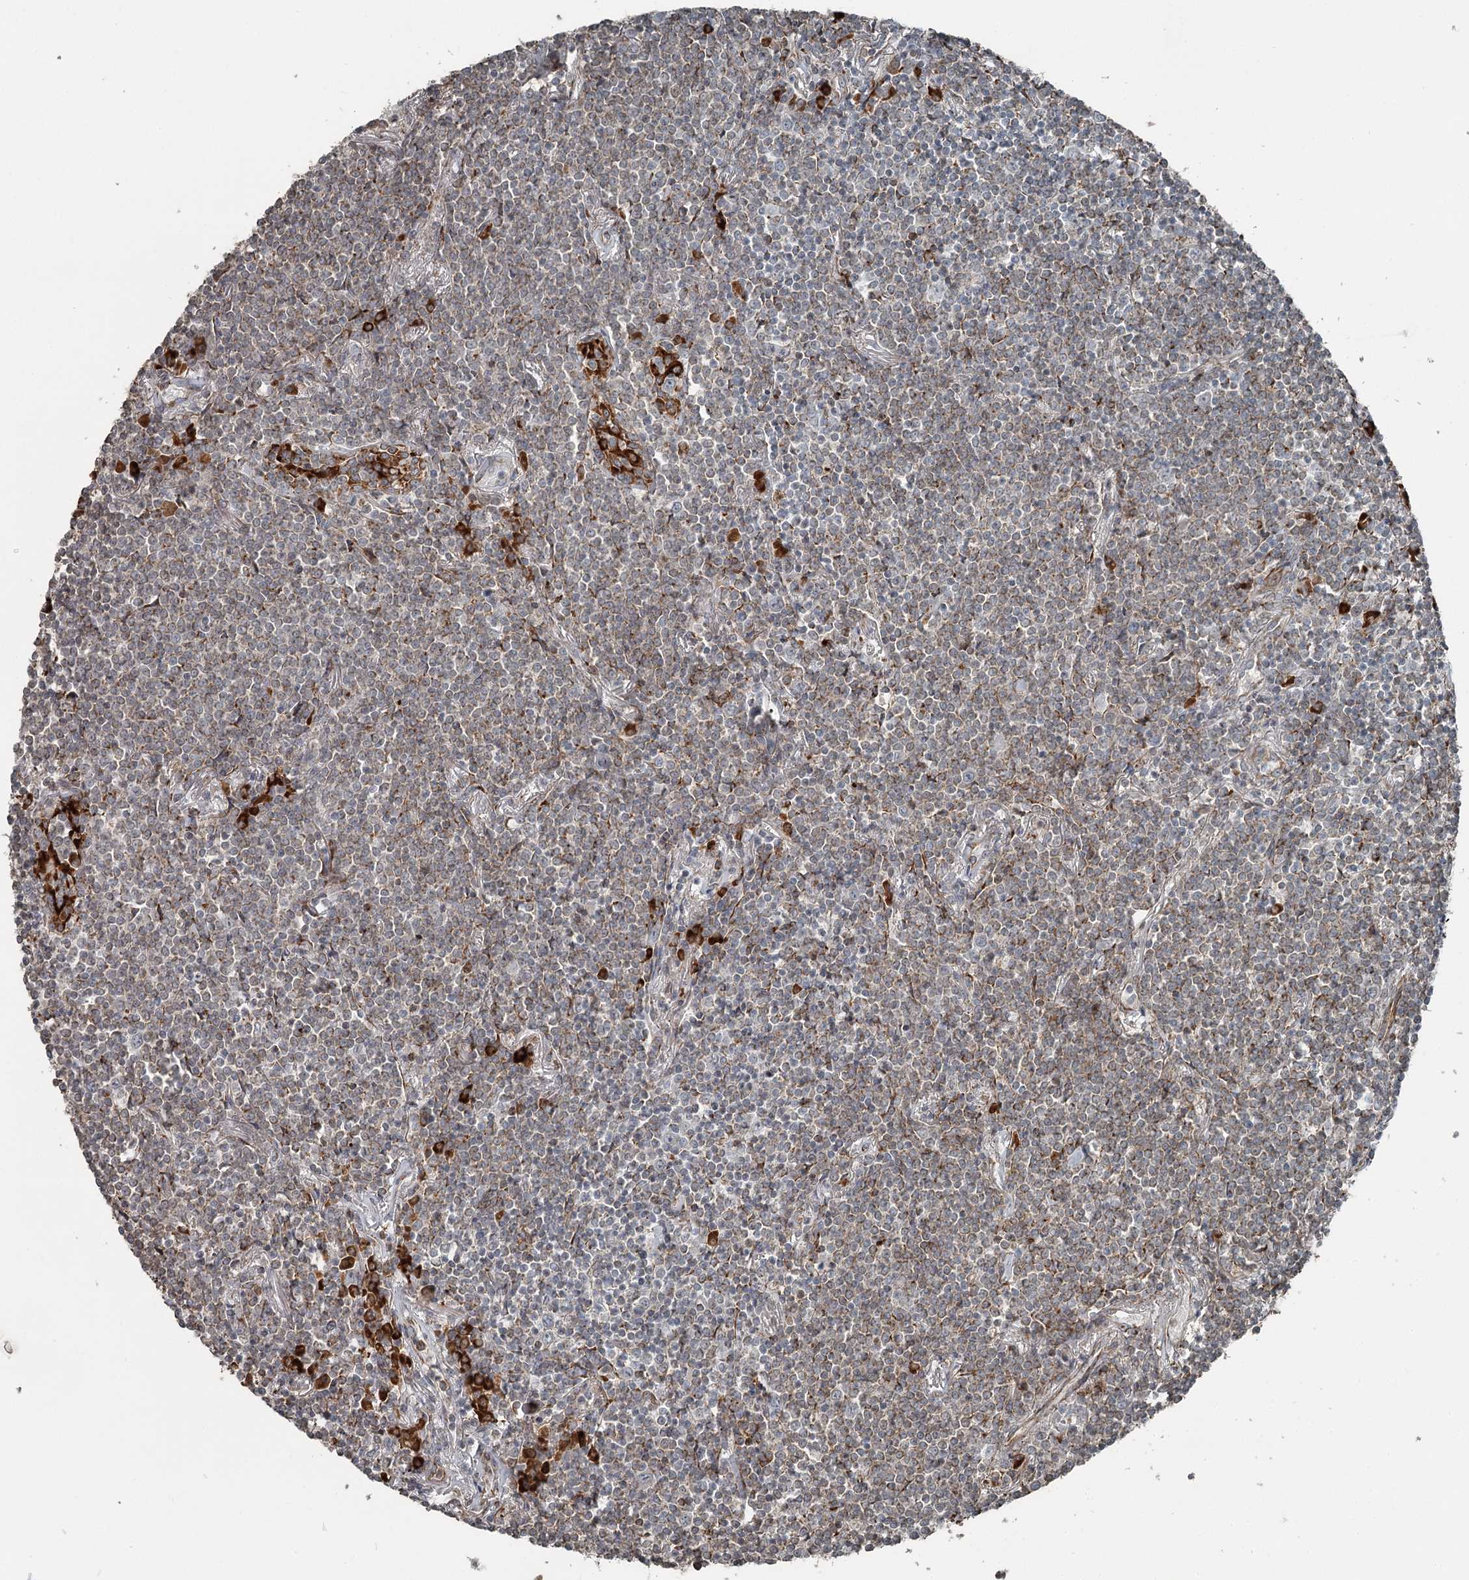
{"staining": {"intensity": "weak", "quantity": ">75%", "location": "cytoplasmic/membranous"}, "tissue": "lymphoma", "cell_type": "Tumor cells", "image_type": "cancer", "snomed": [{"axis": "morphology", "description": "Malignant lymphoma, non-Hodgkin's type, Low grade"}, {"axis": "topography", "description": "Lung"}], "caption": "This histopathology image reveals immunohistochemistry staining of human lymphoma, with low weak cytoplasmic/membranous positivity in about >75% of tumor cells.", "gene": "RASSF8", "patient": {"sex": "female", "age": 71}}